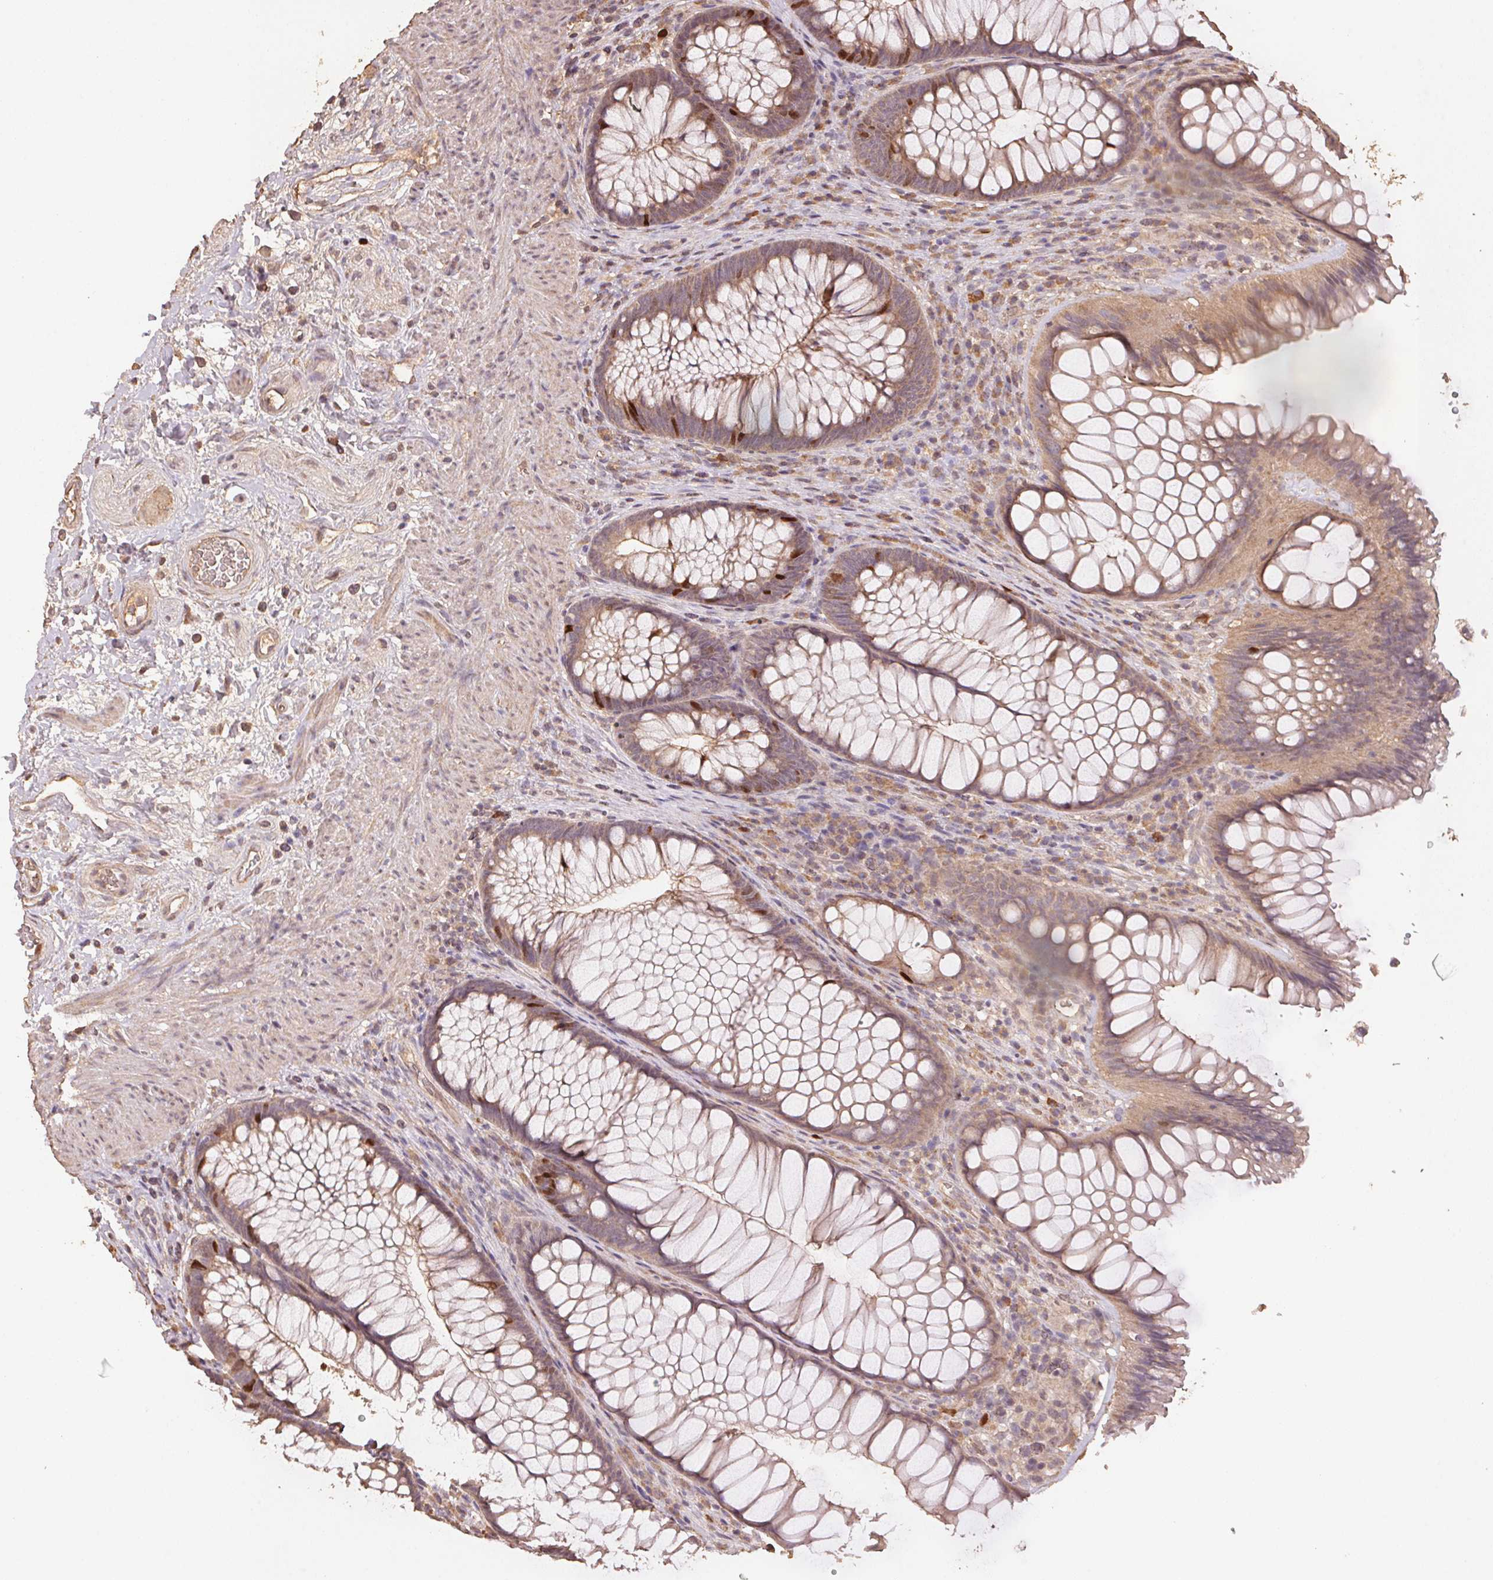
{"staining": {"intensity": "strong", "quantity": "<25%", "location": "nuclear"}, "tissue": "rectum", "cell_type": "Glandular cells", "image_type": "normal", "snomed": [{"axis": "morphology", "description": "Normal tissue, NOS"}, {"axis": "topography", "description": "Smooth muscle"}, {"axis": "topography", "description": "Rectum"}], "caption": "Glandular cells demonstrate medium levels of strong nuclear positivity in approximately <25% of cells in unremarkable human rectum.", "gene": "CENPF", "patient": {"sex": "male", "age": 53}}